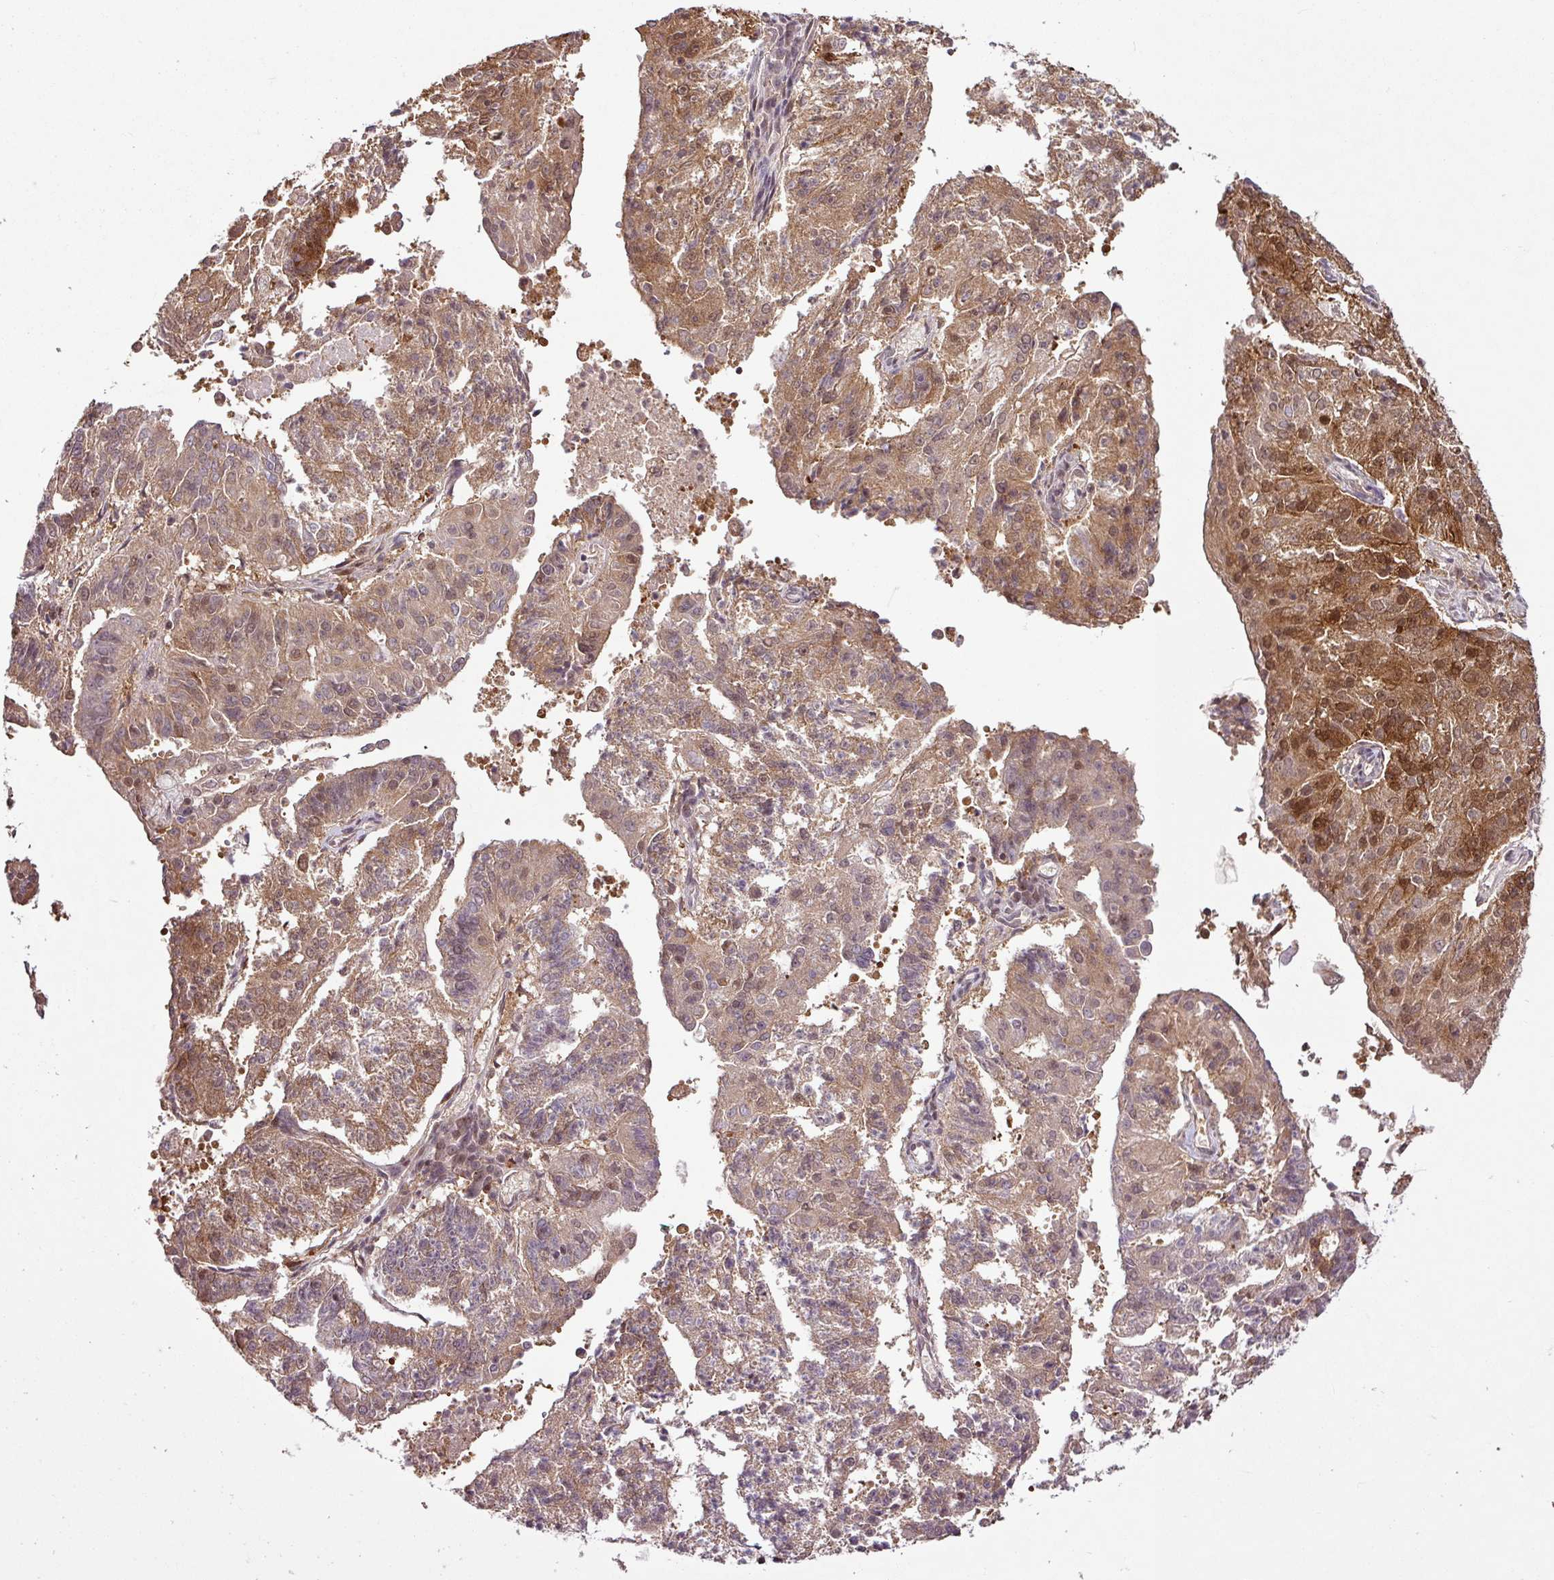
{"staining": {"intensity": "moderate", "quantity": ">75%", "location": "cytoplasmic/membranous,nuclear"}, "tissue": "endometrial cancer", "cell_type": "Tumor cells", "image_type": "cancer", "snomed": [{"axis": "morphology", "description": "Adenocarcinoma, NOS"}, {"axis": "topography", "description": "Endometrium"}], "caption": "Protein analysis of endometrial cancer (adenocarcinoma) tissue exhibits moderate cytoplasmic/membranous and nuclear positivity in approximately >75% of tumor cells.", "gene": "ITPKC", "patient": {"sex": "female", "age": 82}}